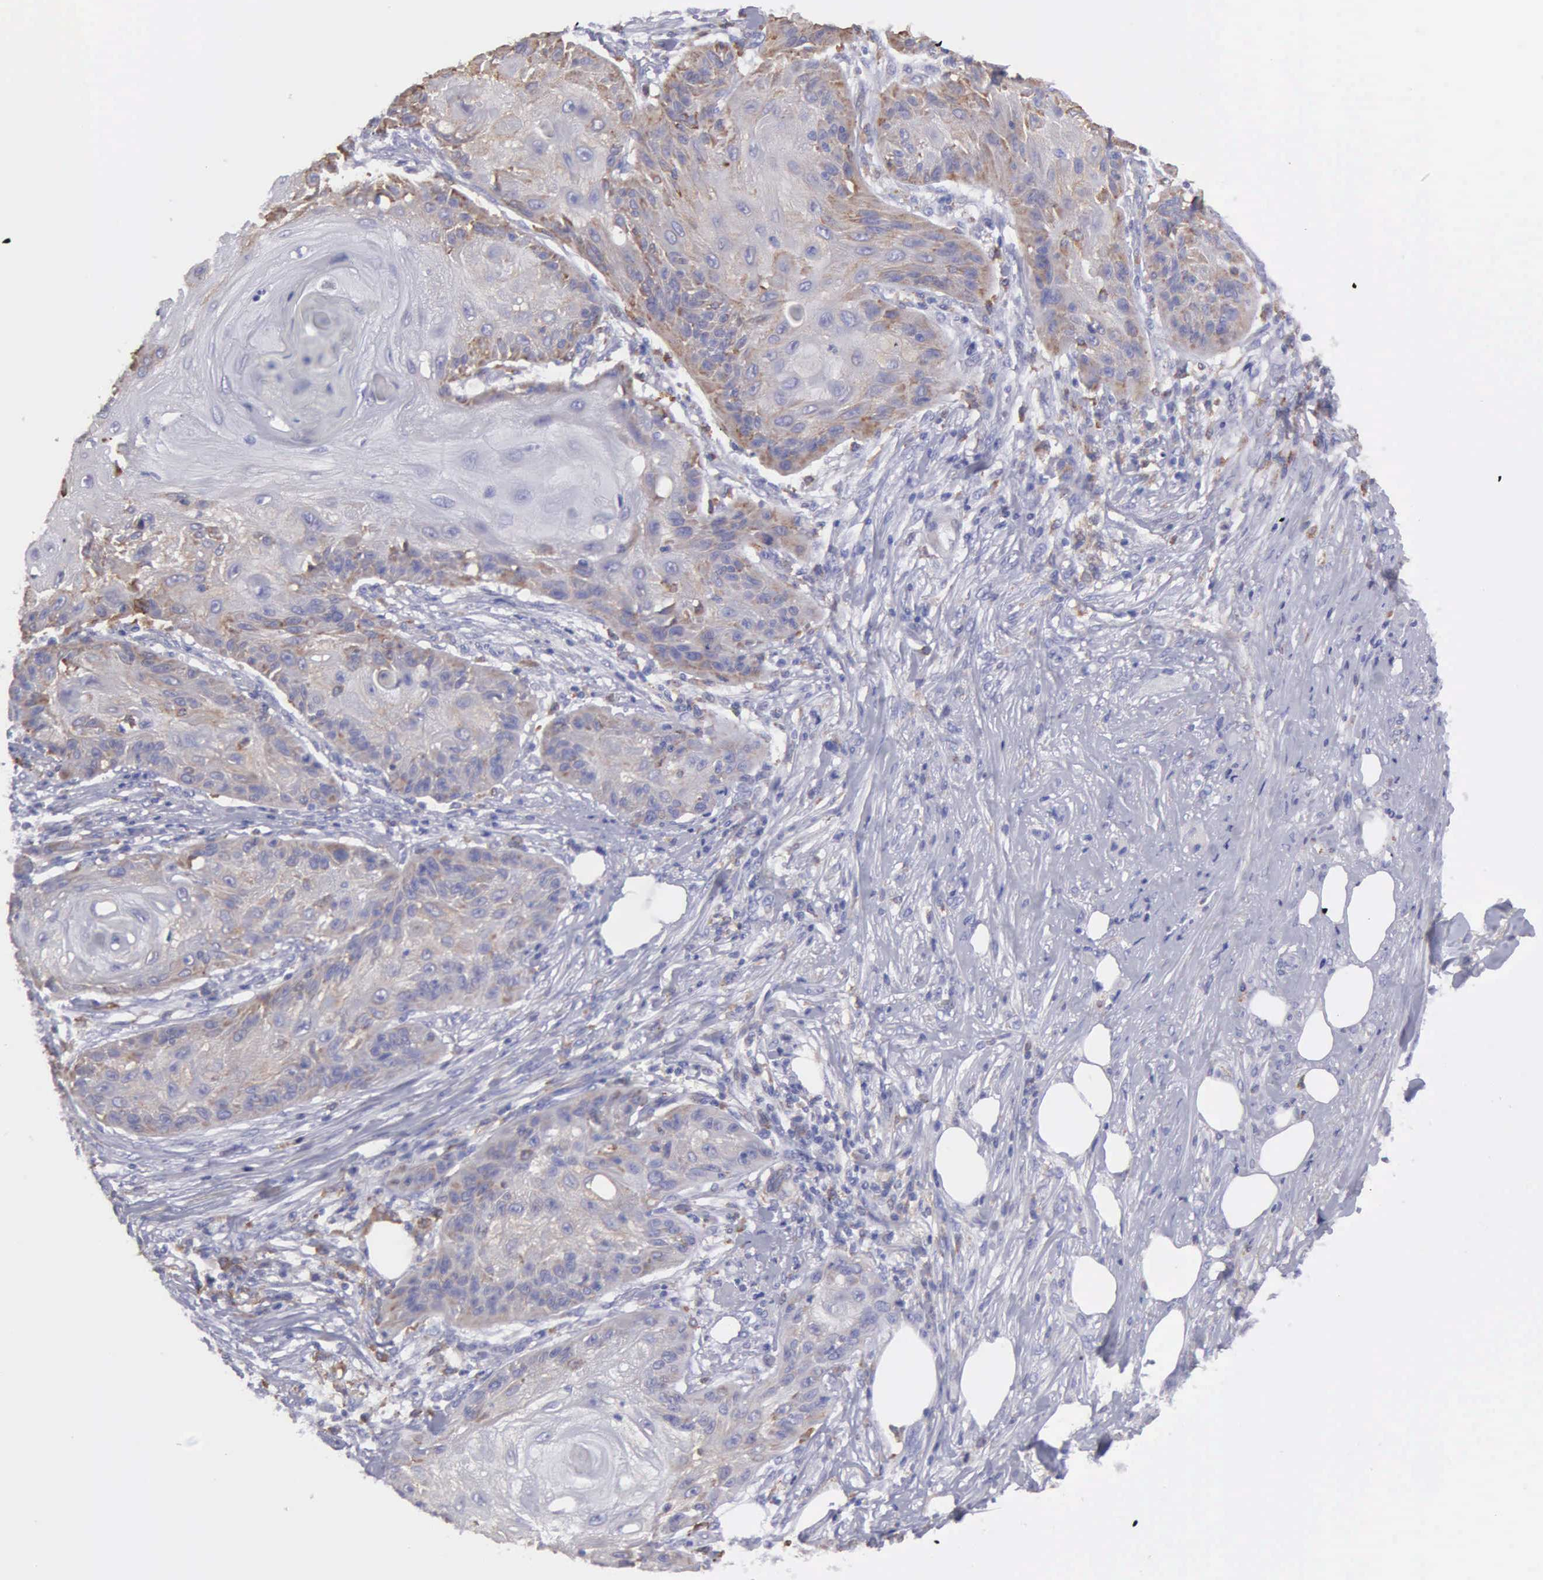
{"staining": {"intensity": "weak", "quantity": "<25%", "location": "cytoplasmic/membranous"}, "tissue": "skin cancer", "cell_type": "Tumor cells", "image_type": "cancer", "snomed": [{"axis": "morphology", "description": "Squamous cell carcinoma, NOS"}, {"axis": "topography", "description": "Skin"}], "caption": "This image is of skin cancer stained with IHC to label a protein in brown with the nuclei are counter-stained blue. There is no staining in tumor cells.", "gene": "TYRP1", "patient": {"sex": "female", "age": 88}}